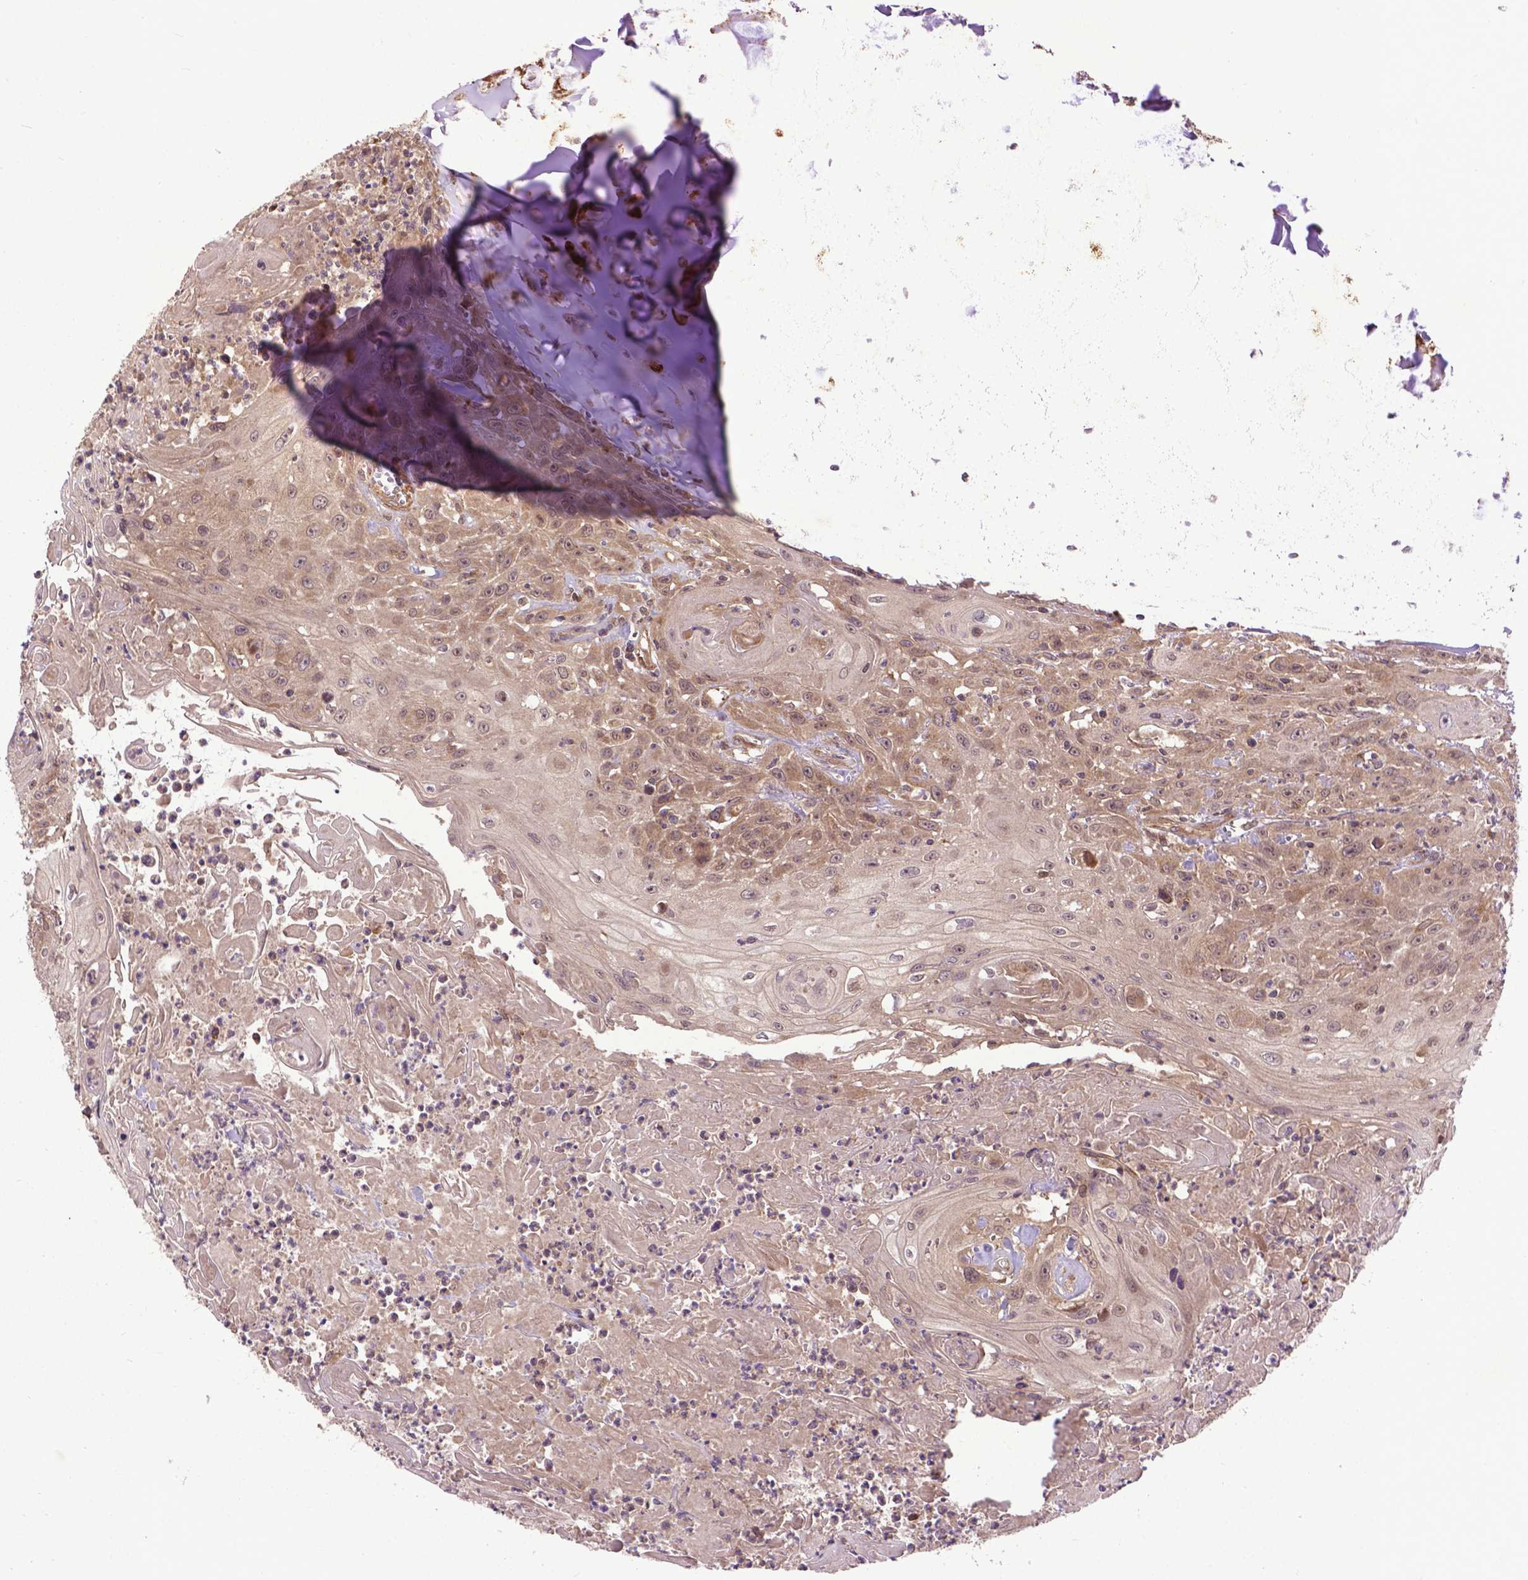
{"staining": {"intensity": "weak", "quantity": ">75%", "location": "cytoplasmic/membranous"}, "tissue": "head and neck cancer", "cell_type": "Tumor cells", "image_type": "cancer", "snomed": [{"axis": "morphology", "description": "Squamous cell carcinoma, NOS"}, {"axis": "topography", "description": "Skin"}, {"axis": "topography", "description": "Head-Neck"}], "caption": "Immunohistochemistry (IHC) micrograph of head and neck squamous cell carcinoma stained for a protein (brown), which demonstrates low levels of weak cytoplasmic/membranous positivity in about >75% of tumor cells.", "gene": "ZNF616", "patient": {"sex": "male", "age": 80}}